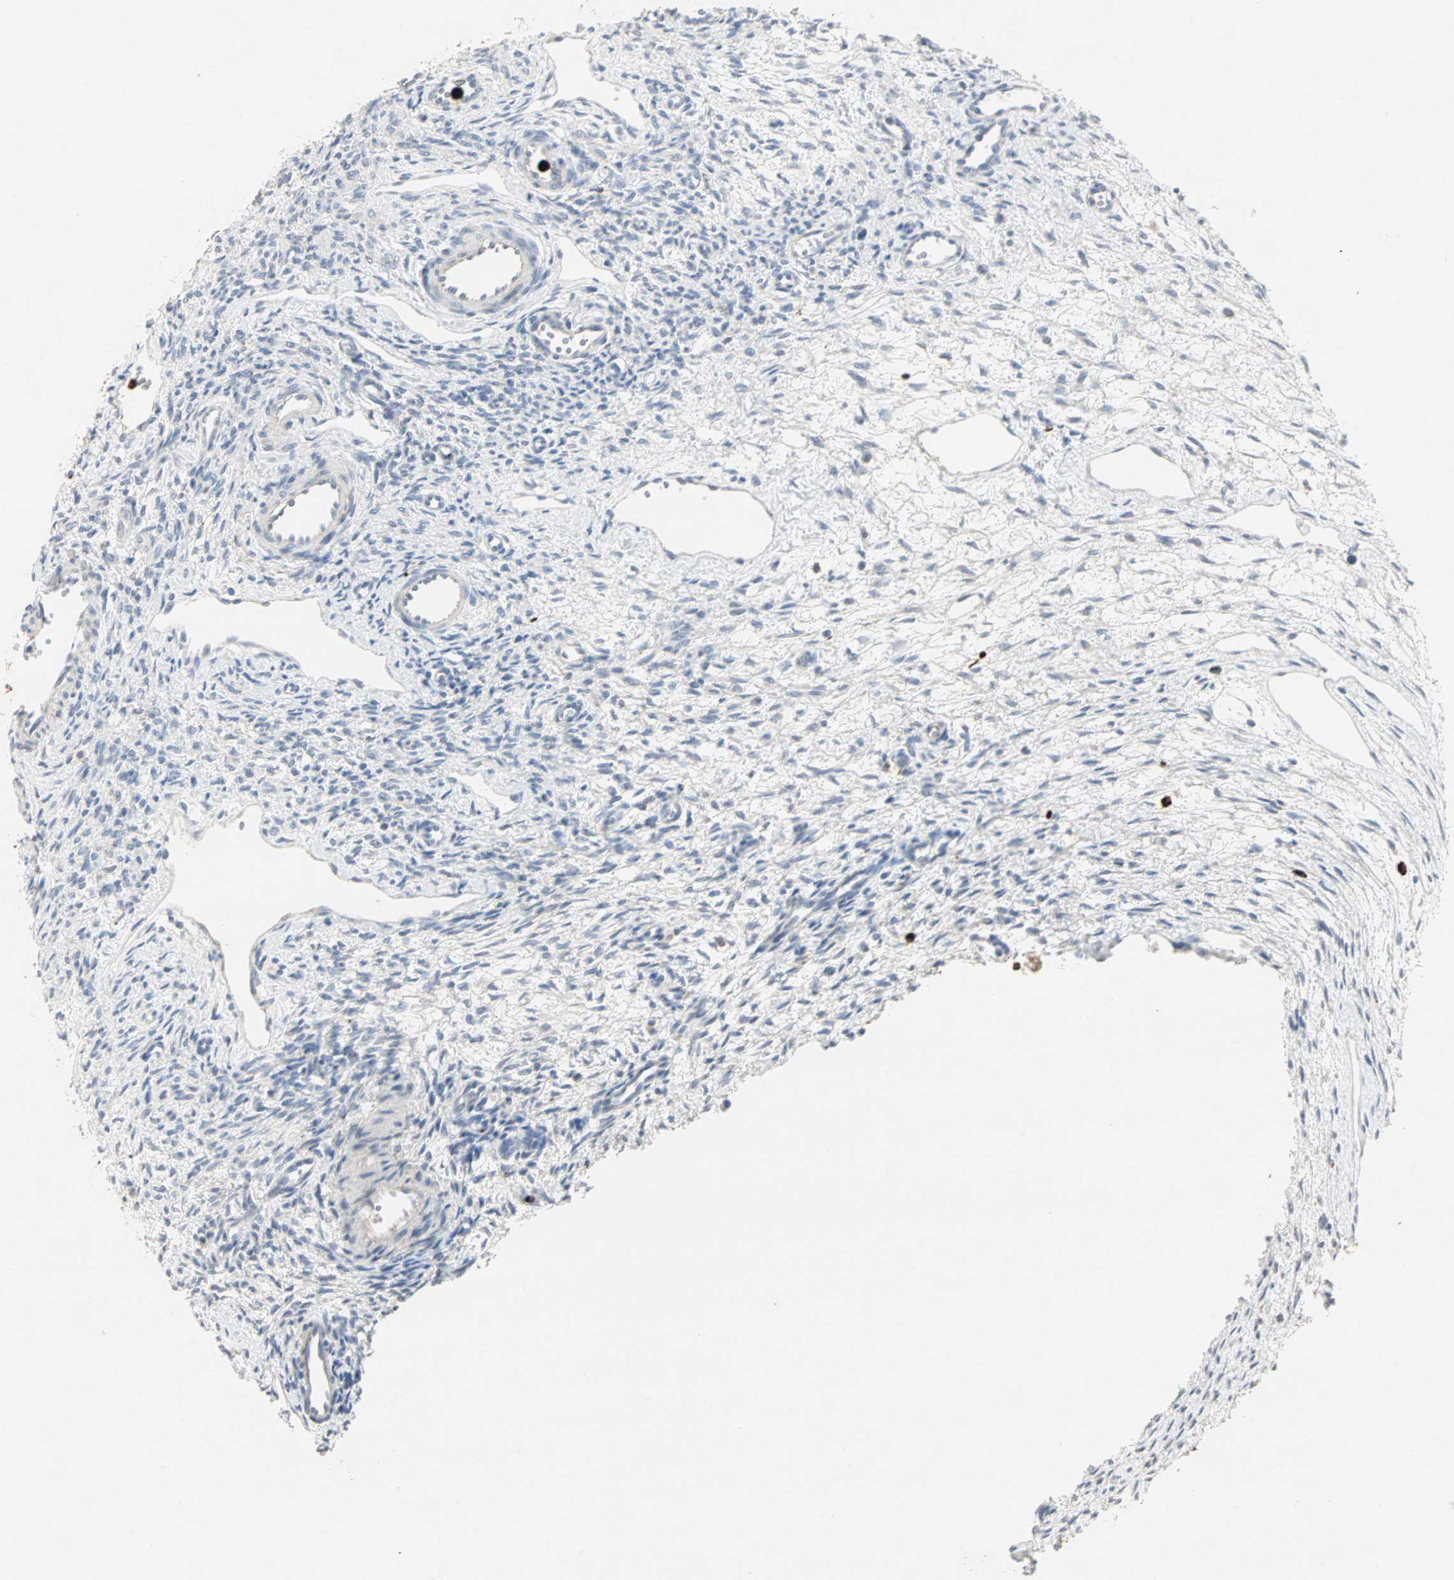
{"staining": {"intensity": "negative", "quantity": "none", "location": "none"}, "tissue": "ovary", "cell_type": "Ovarian stroma cells", "image_type": "normal", "snomed": [{"axis": "morphology", "description": "Normal tissue, NOS"}, {"axis": "topography", "description": "Ovary"}], "caption": "A micrograph of human ovary is negative for staining in ovarian stroma cells. (Stains: DAB (3,3'-diaminobenzidine) immunohistochemistry with hematoxylin counter stain, Microscopy: brightfield microscopy at high magnification).", "gene": "CEACAM6", "patient": {"sex": "female", "age": 33}}